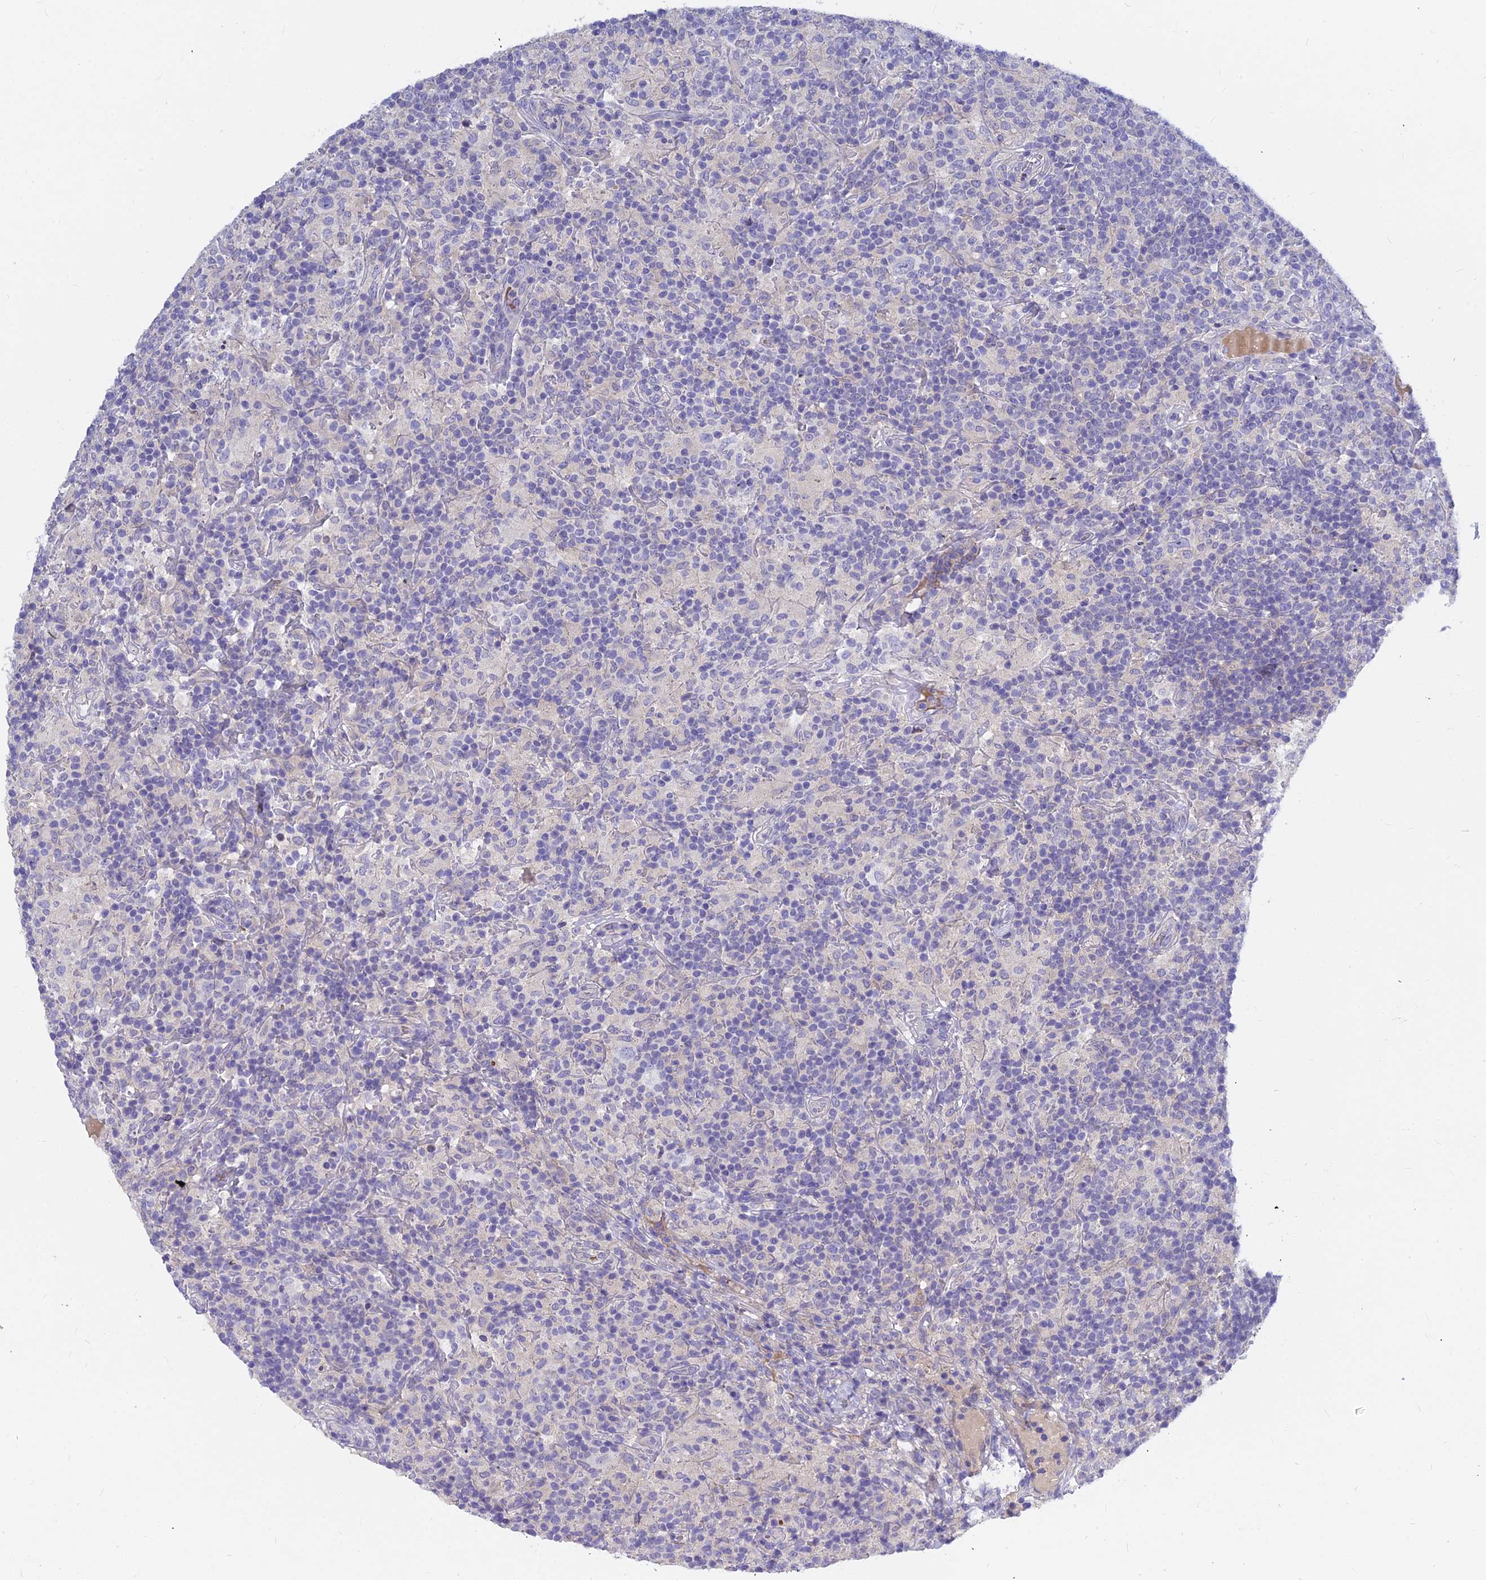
{"staining": {"intensity": "negative", "quantity": "none", "location": "none"}, "tissue": "lymphoma", "cell_type": "Tumor cells", "image_type": "cancer", "snomed": [{"axis": "morphology", "description": "Hodgkin's disease, NOS"}, {"axis": "topography", "description": "Lymph node"}], "caption": "Tumor cells are negative for brown protein staining in Hodgkin's disease.", "gene": "DMRTA1", "patient": {"sex": "male", "age": 70}}